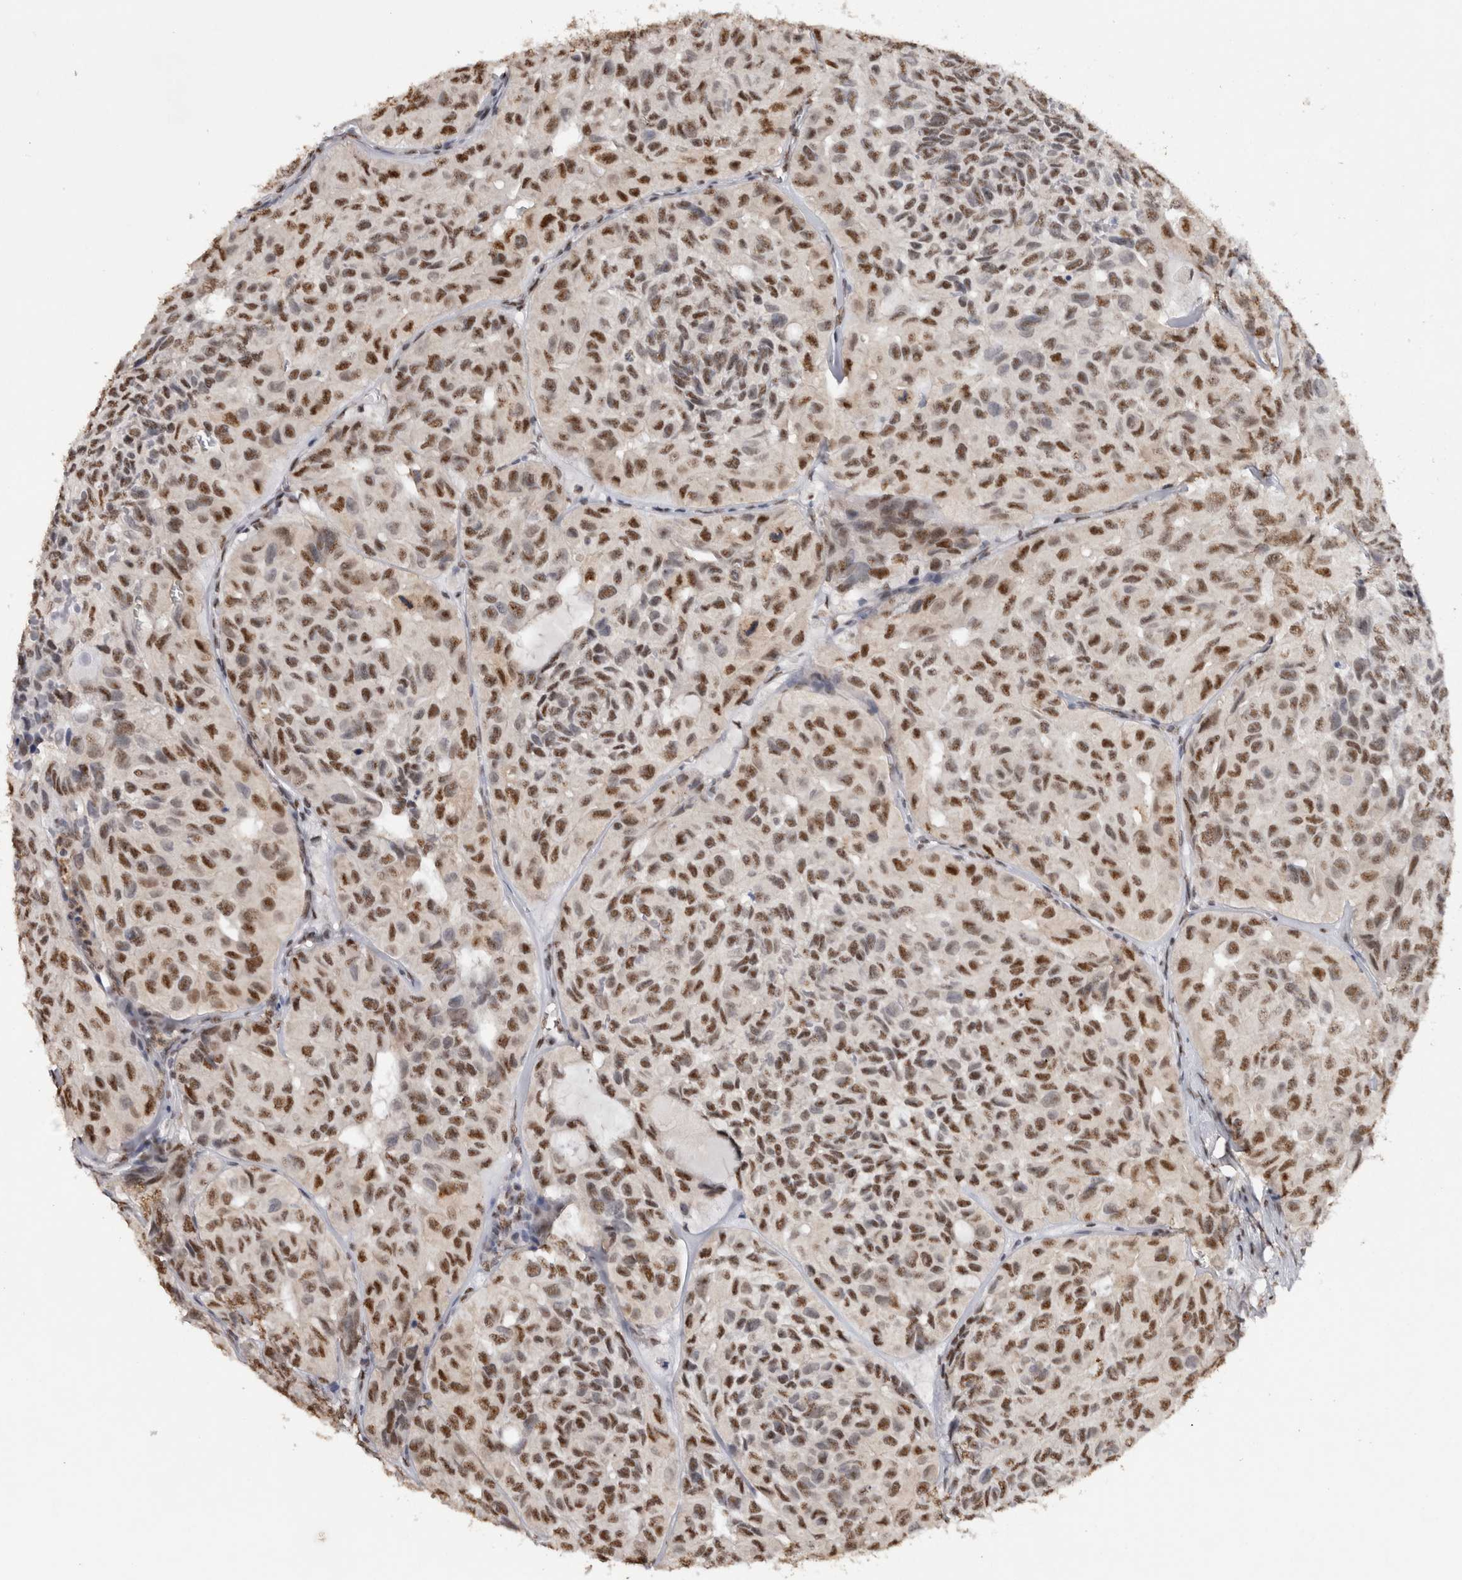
{"staining": {"intensity": "strong", "quantity": ">75%", "location": "nuclear"}, "tissue": "head and neck cancer", "cell_type": "Tumor cells", "image_type": "cancer", "snomed": [{"axis": "morphology", "description": "Adenocarcinoma, NOS"}, {"axis": "topography", "description": "Salivary gland, NOS"}, {"axis": "topography", "description": "Head-Neck"}], "caption": "Human head and neck adenocarcinoma stained with a brown dye shows strong nuclear positive positivity in about >75% of tumor cells.", "gene": "RPS6KA2", "patient": {"sex": "female", "age": 76}}